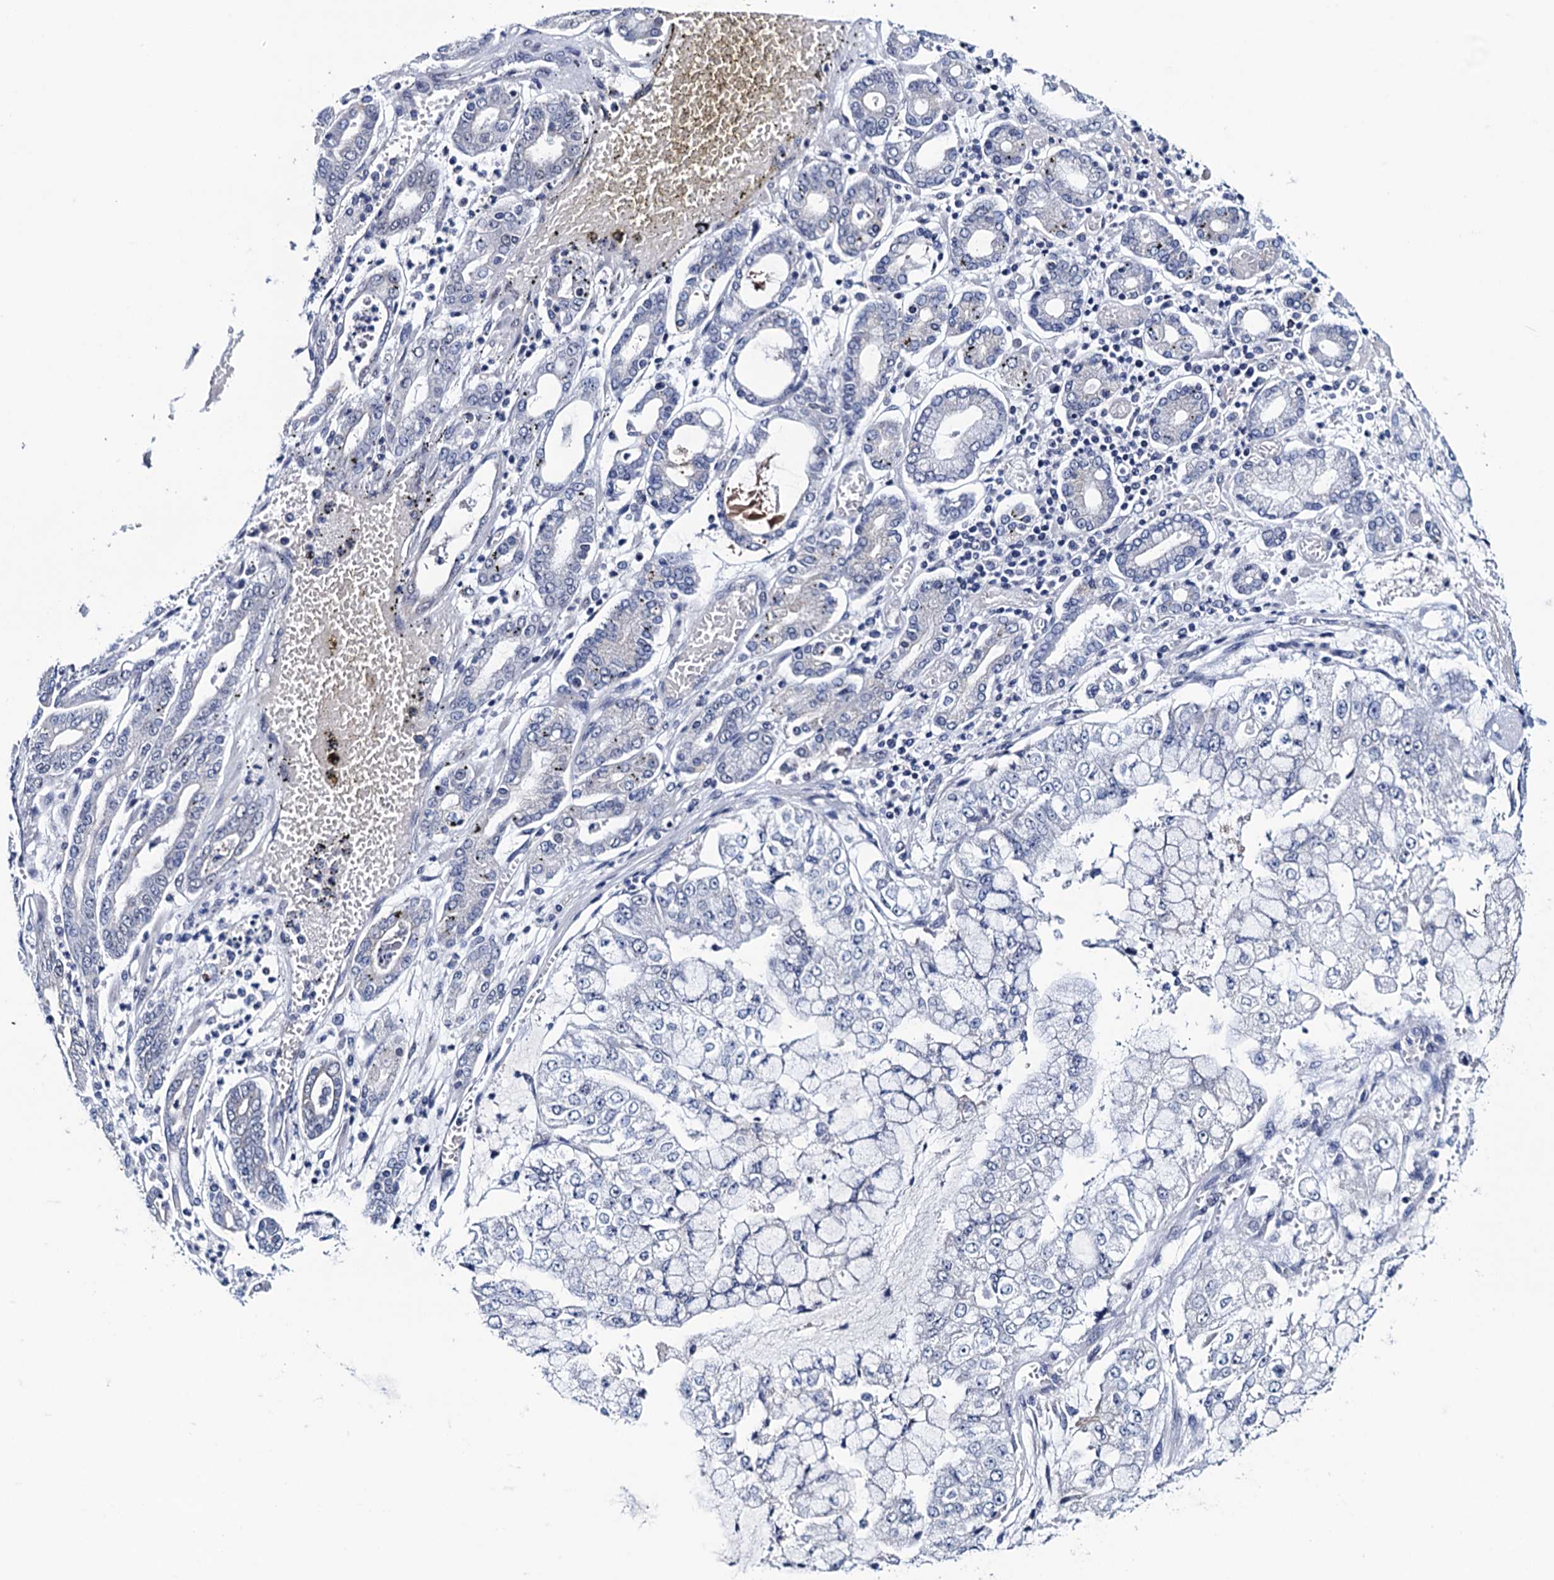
{"staining": {"intensity": "negative", "quantity": "none", "location": "none"}, "tissue": "stomach cancer", "cell_type": "Tumor cells", "image_type": "cancer", "snomed": [{"axis": "morphology", "description": "Adenocarcinoma, NOS"}, {"axis": "topography", "description": "Stomach"}], "caption": "A high-resolution micrograph shows immunohistochemistry staining of stomach cancer, which shows no significant staining in tumor cells.", "gene": "FNBP4", "patient": {"sex": "male", "age": 76}}